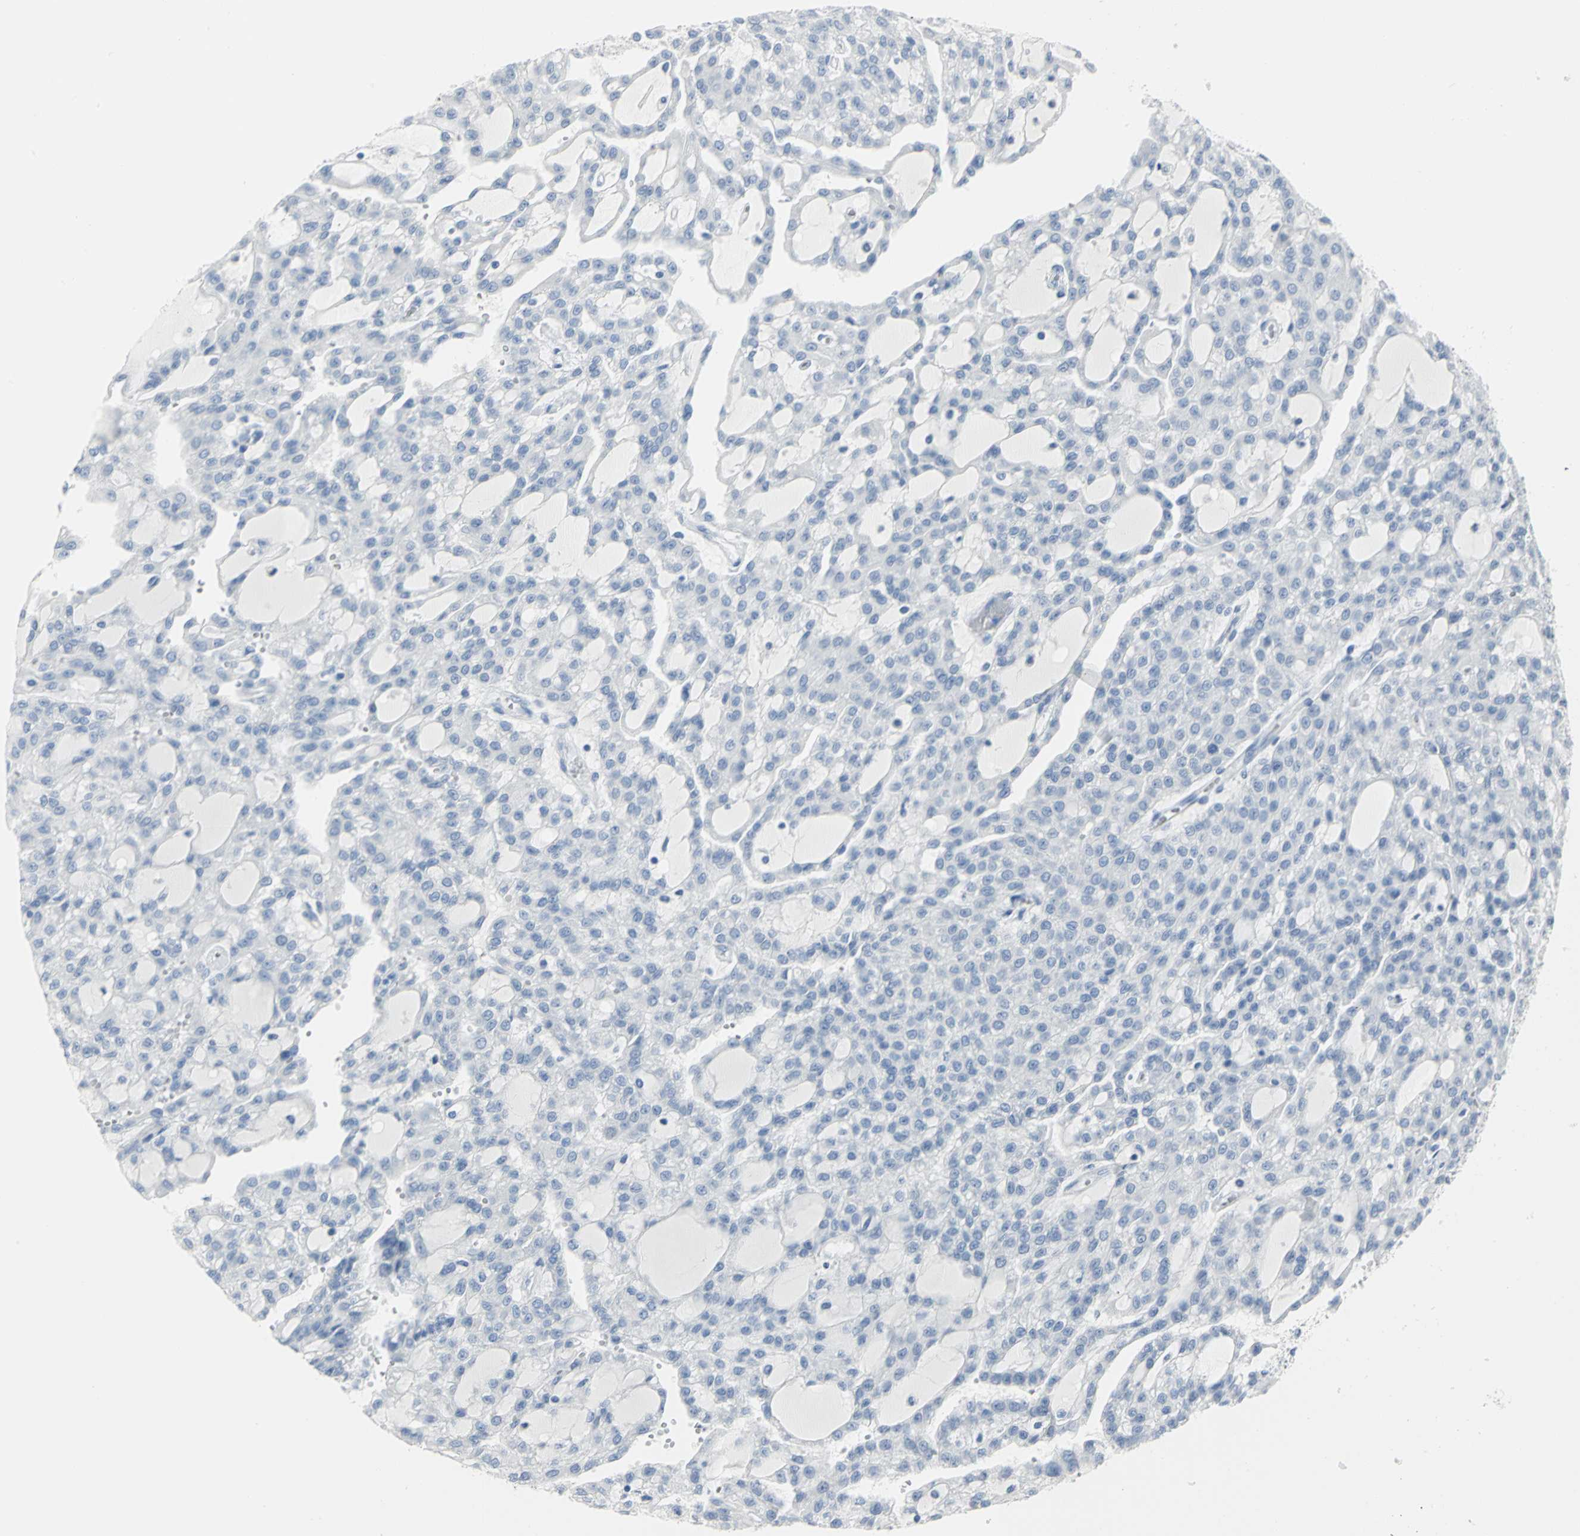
{"staining": {"intensity": "negative", "quantity": "none", "location": "none"}, "tissue": "renal cancer", "cell_type": "Tumor cells", "image_type": "cancer", "snomed": [{"axis": "morphology", "description": "Adenocarcinoma, NOS"}, {"axis": "topography", "description": "Kidney"}], "caption": "Protein analysis of renal adenocarcinoma demonstrates no significant expression in tumor cells.", "gene": "MCM3", "patient": {"sex": "male", "age": 63}}